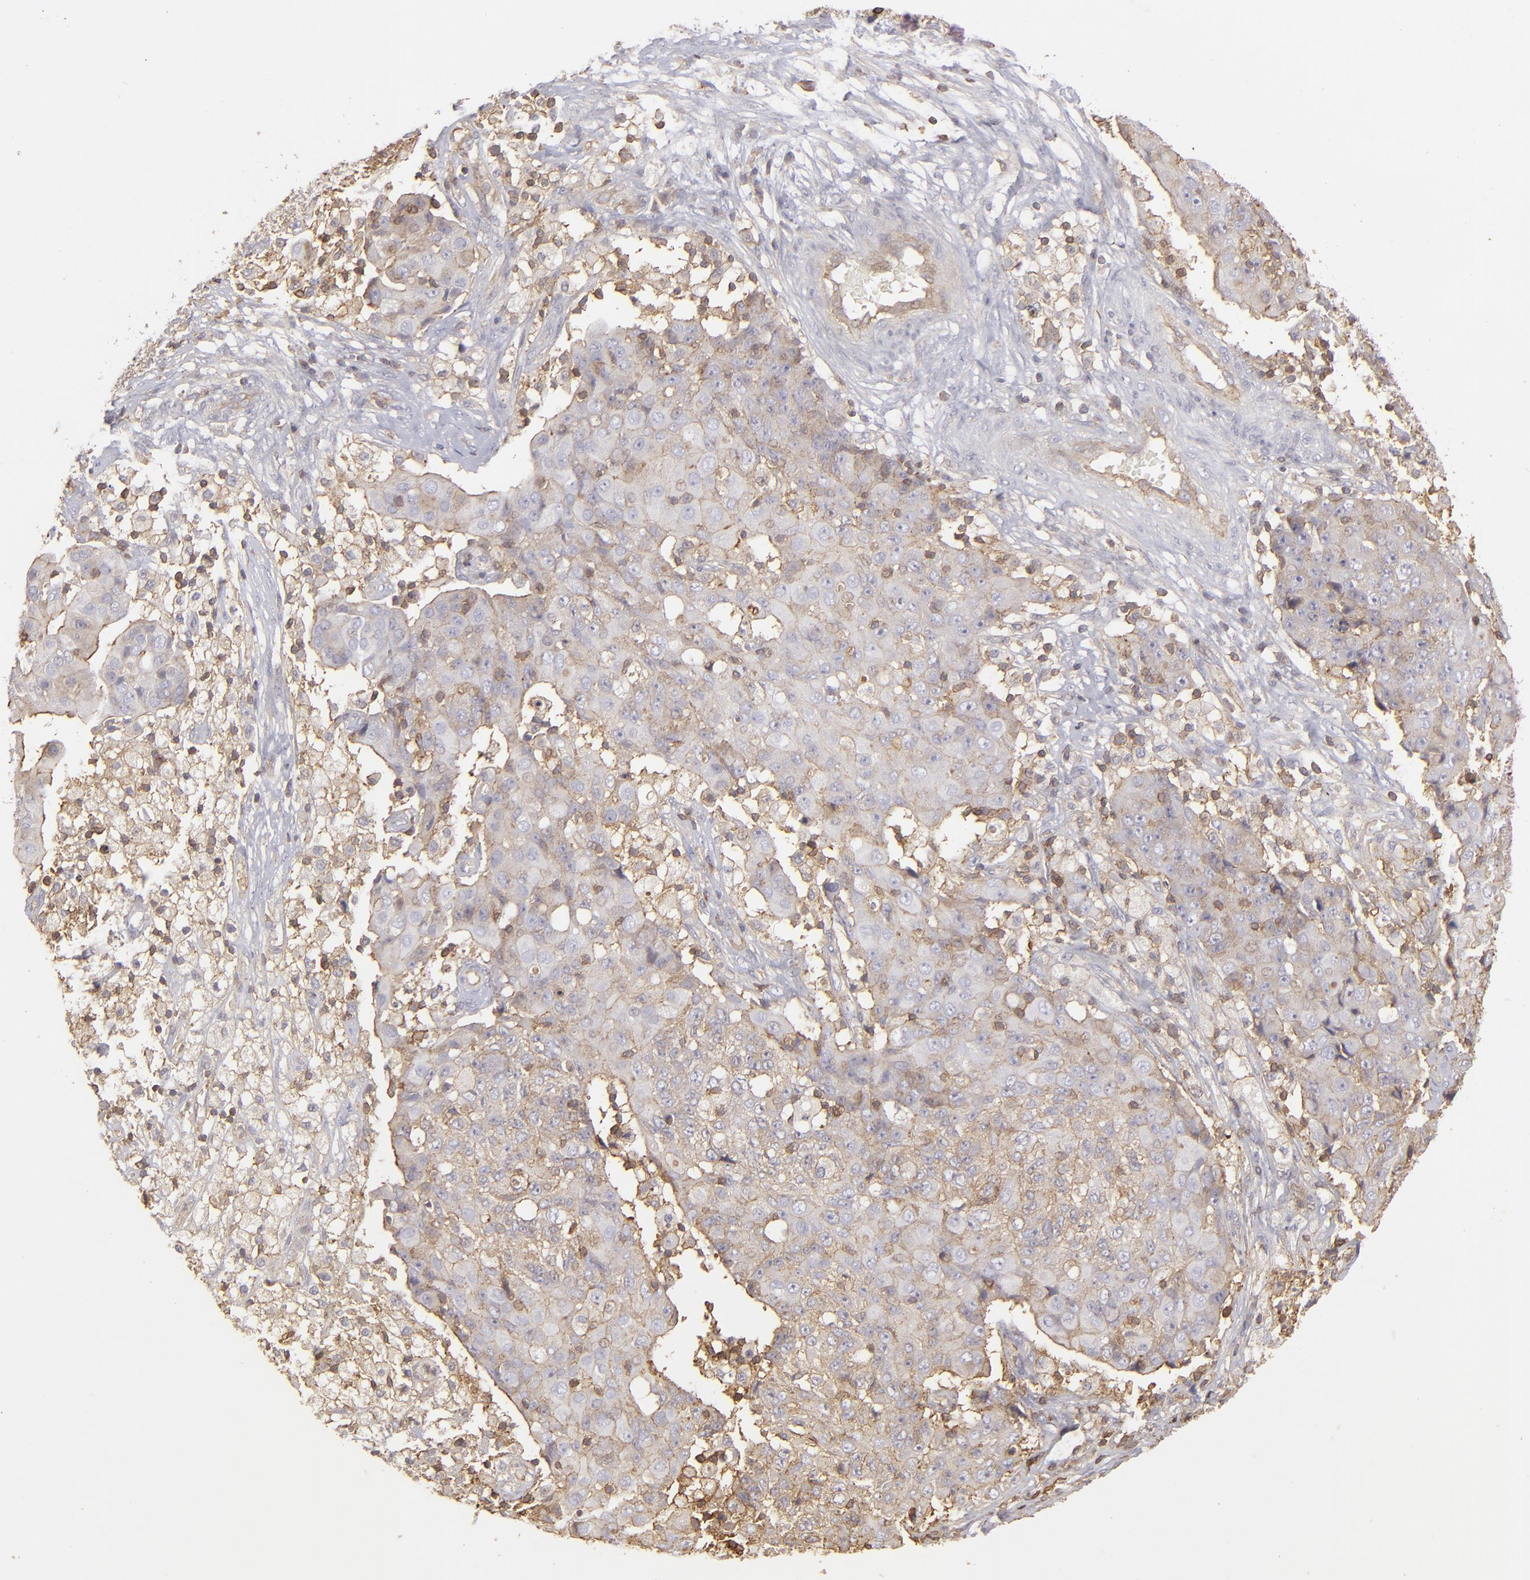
{"staining": {"intensity": "weak", "quantity": ">75%", "location": "cytoplasmic/membranous"}, "tissue": "ovarian cancer", "cell_type": "Tumor cells", "image_type": "cancer", "snomed": [{"axis": "morphology", "description": "Carcinoma, endometroid"}, {"axis": "topography", "description": "Ovary"}], "caption": "This histopathology image shows ovarian cancer stained with IHC to label a protein in brown. The cytoplasmic/membranous of tumor cells show weak positivity for the protein. Nuclei are counter-stained blue.", "gene": "ACTB", "patient": {"sex": "female", "age": 42}}